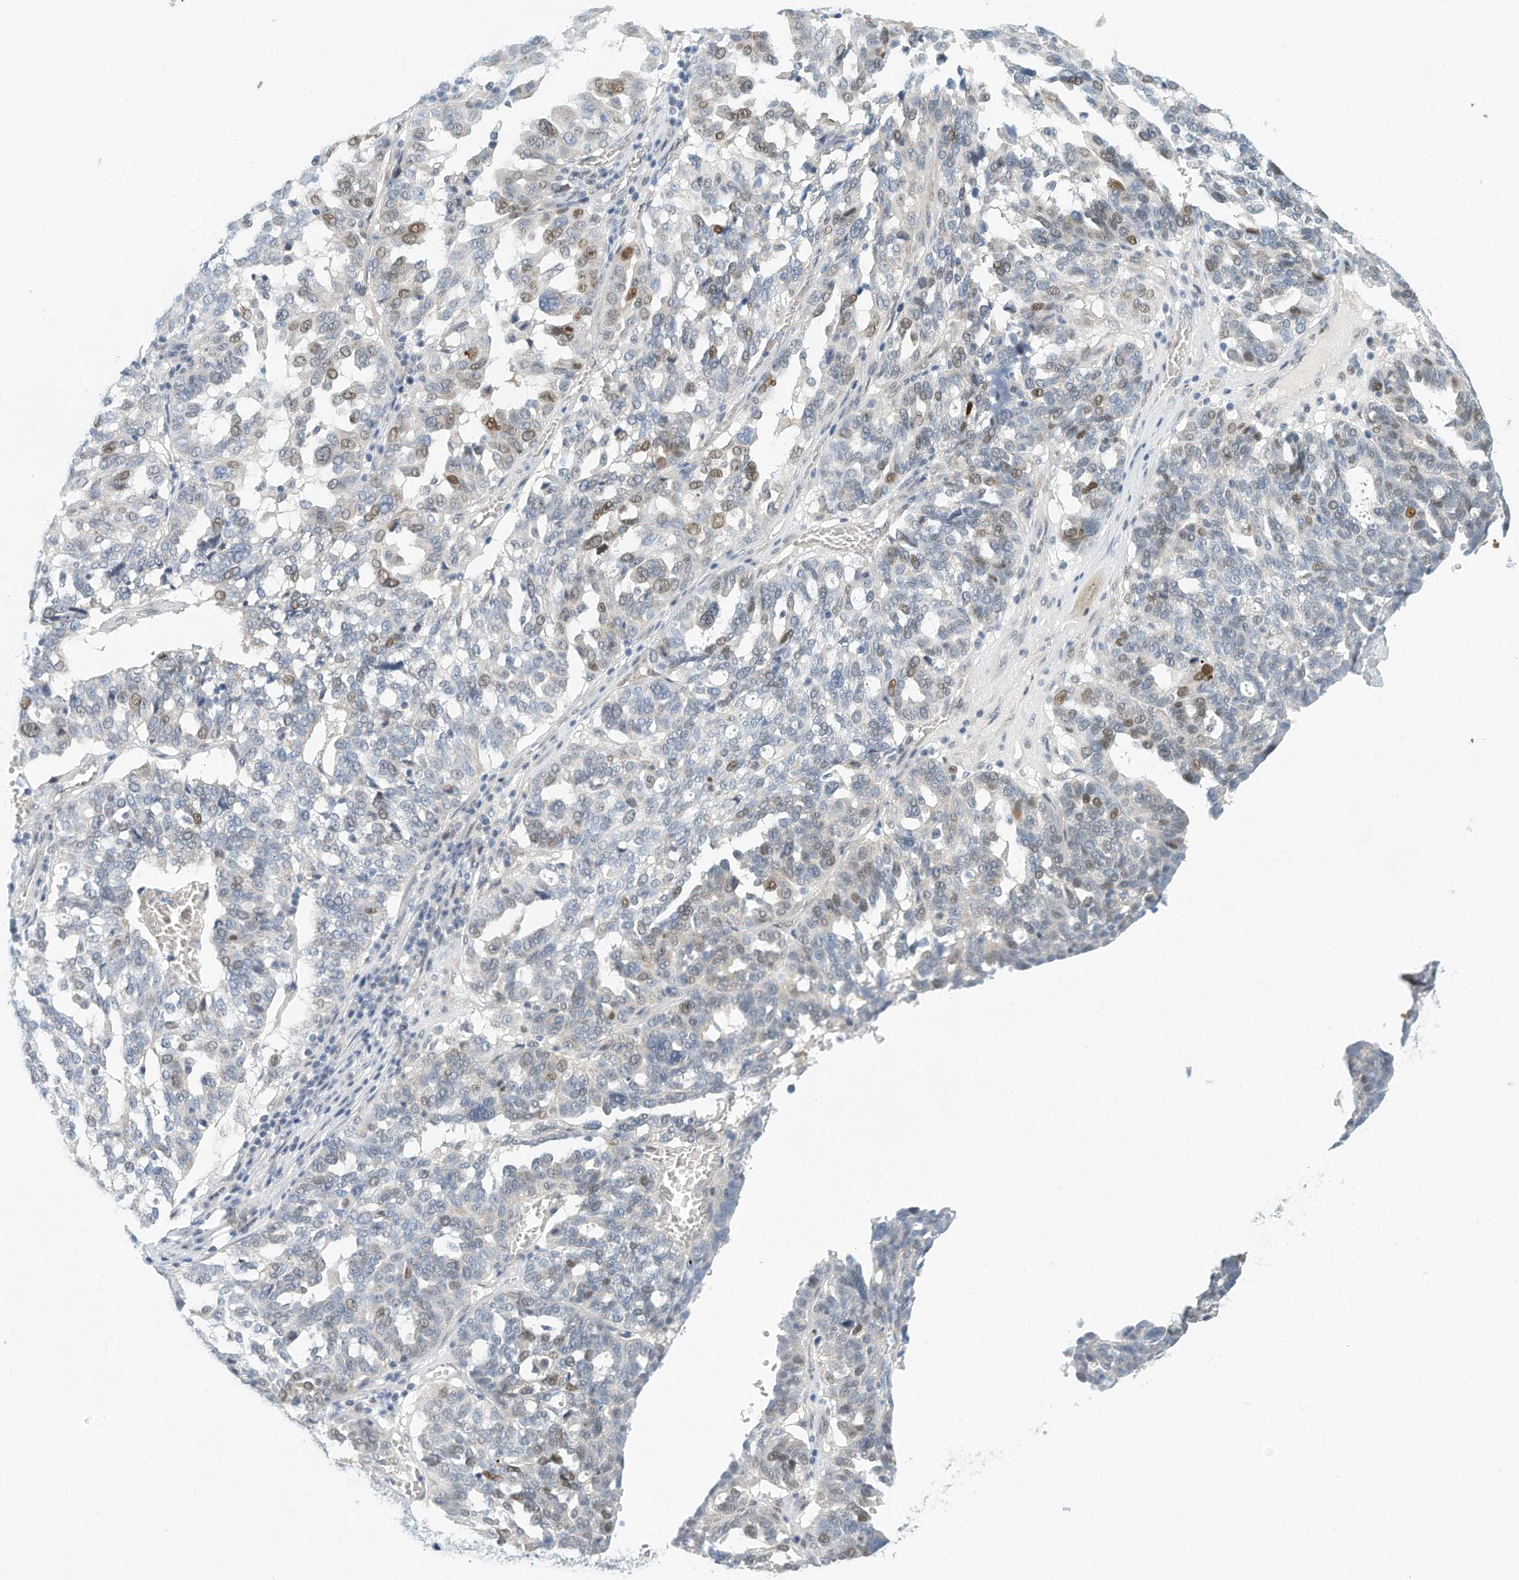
{"staining": {"intensity": "moderate", "quantity": "<25%", "location": "nuclear"}, "tissue": "ovarian cancer", "cell_type": "Tumor cells", "image_type": "cancer", "snomed": [{"axis": "morphology", "description": "Cystadenocarcinoma, serous, NOS"}, {"axis": "topography", "description": "Ovary"}], "caption": "Immunohistochemical staining of serous cystadenocarcinoma (ovarian) displays low levels of moderate nuclear protein staining in about <25% of tumor cells.", "gene": "ARHGAP28", "patient": {"sex": "female", "age": 59}}